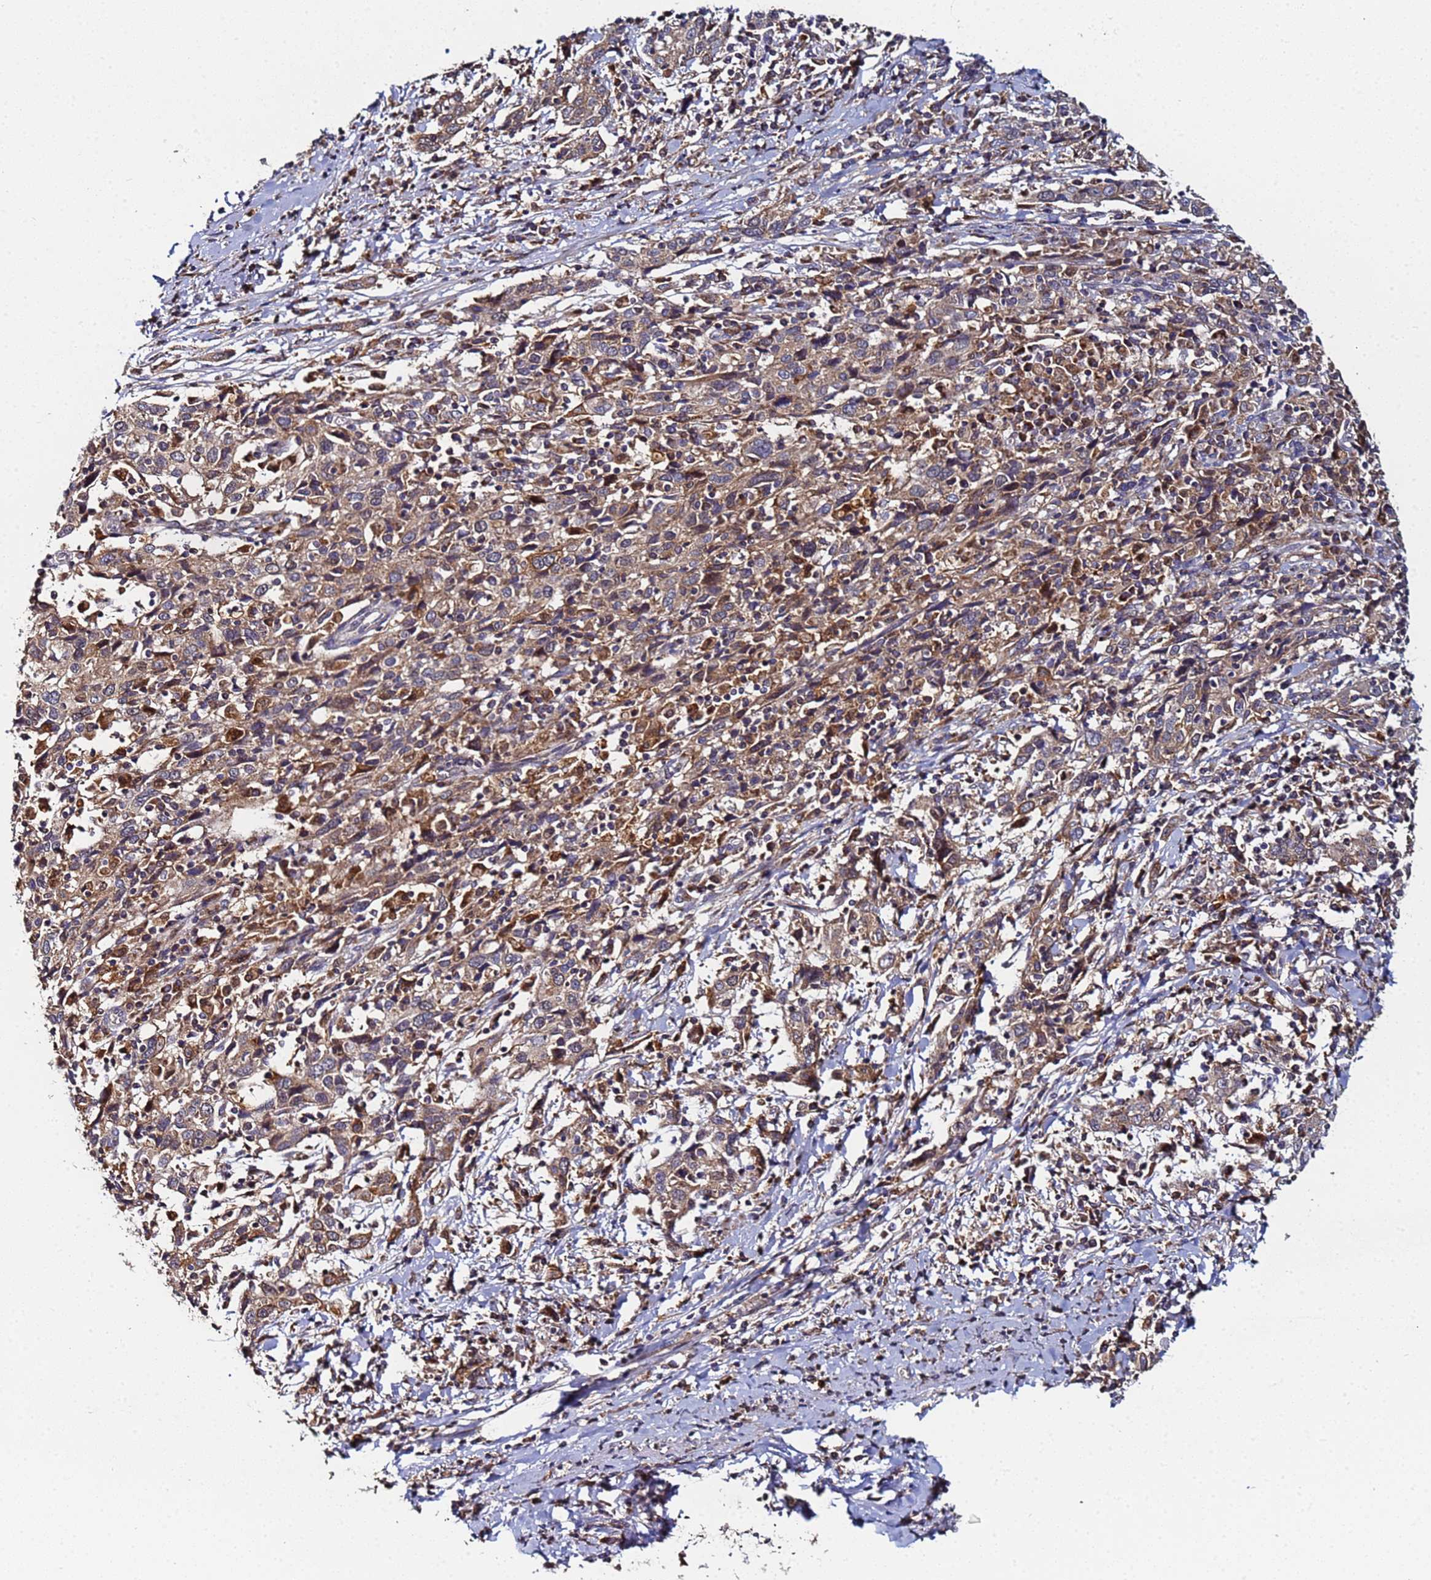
{"staining": {"intensity": "weak", "quantity": ">75%", "location": "cytoplasmic/membranous"}, "tissue": "cervical cancer", "cell_type": "Tumor cells", "image_type": "cancer", "snomed": [{"axis": "morphology", "description": "Squamous cell carcinoma, NOS"}, {"axis": "topography", "description": "Cervix"}], "caption": "High-magnification brightfield microscopy of squamous cell carcinoma (cervical) stained with DAB (brown) and counterstained with hematoxylin (blue). tumor cells exhibit weak cytoplasmic/membranous expression is appreciated in approximately>75% of cells.", "gene": "CCDC127", "patient": {"sex": "female", "age": 46}}